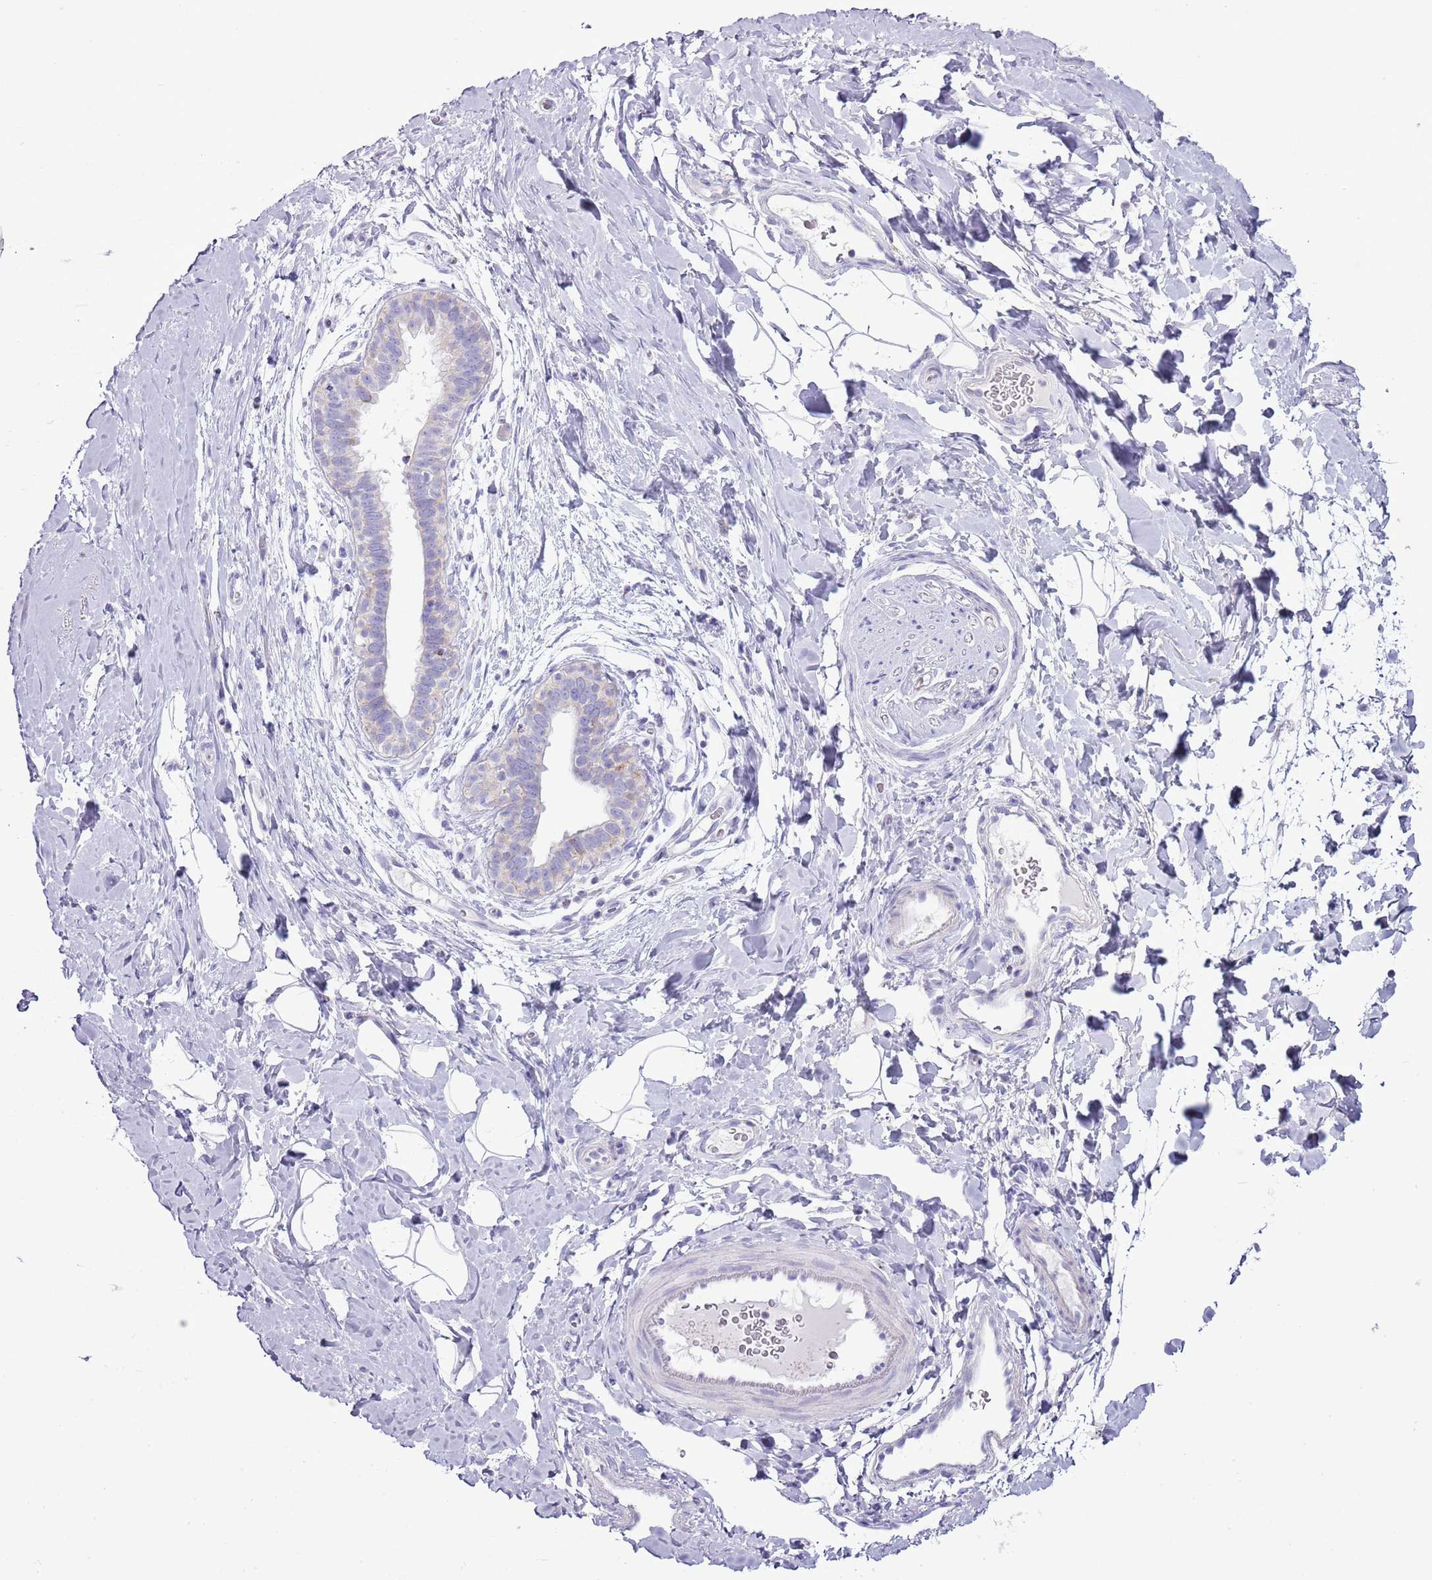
{"staining": {"intensity": "negative", "quantity": "none", "location": "none"}, "tissue": "adipose tissue", "cell_type": "Adipocytes", "image_type": "normal", "snomed": [{"axis": "morphology", "description": "Normal tissue, NOS"}, {"axis": "topography", "description": "Breast"}], "caption": "IHC histopathology image of normal adipose tissue: human adipose tissue stained with DAB exhibits no significant protein staining in adipocytes.", "gene": "SLC23A1", "patient": {"sex": "female", "age": 26}}